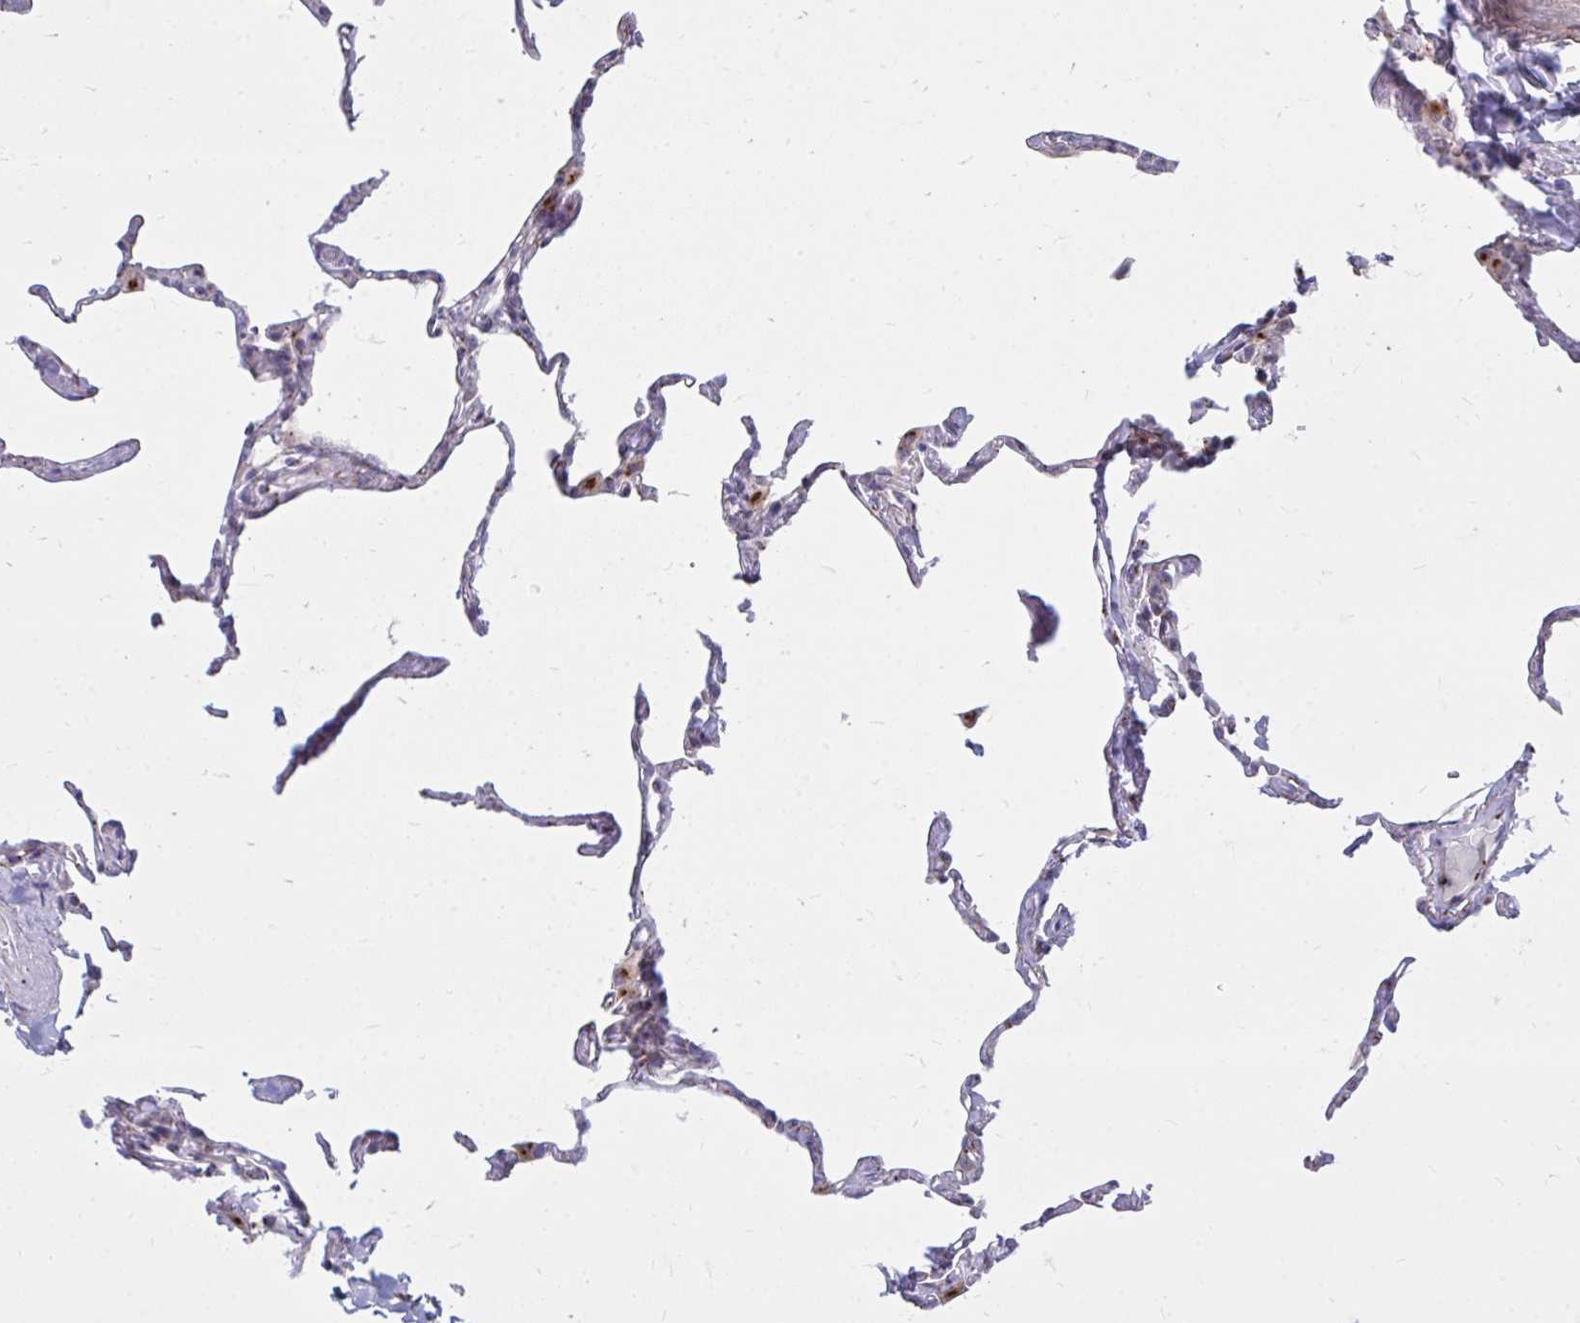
{"staining": {"intensity": "negative", "quantity": "none", "location": "none"}, "tissue": "lung", "cell_type": "Alveolar cells", "image_type": "normal", "snomed": [{"axis": "morphology", "description": "Normal tissue, NOS"}, {"axis": "topography", "description": "Lung"}], "caption": "Human lung stained for a protein using immunohistochemistry (IHC) shows no staining in alveolar cells.", "gene": "RAB6A", "patient": {"sex": "male", "age": 65}}